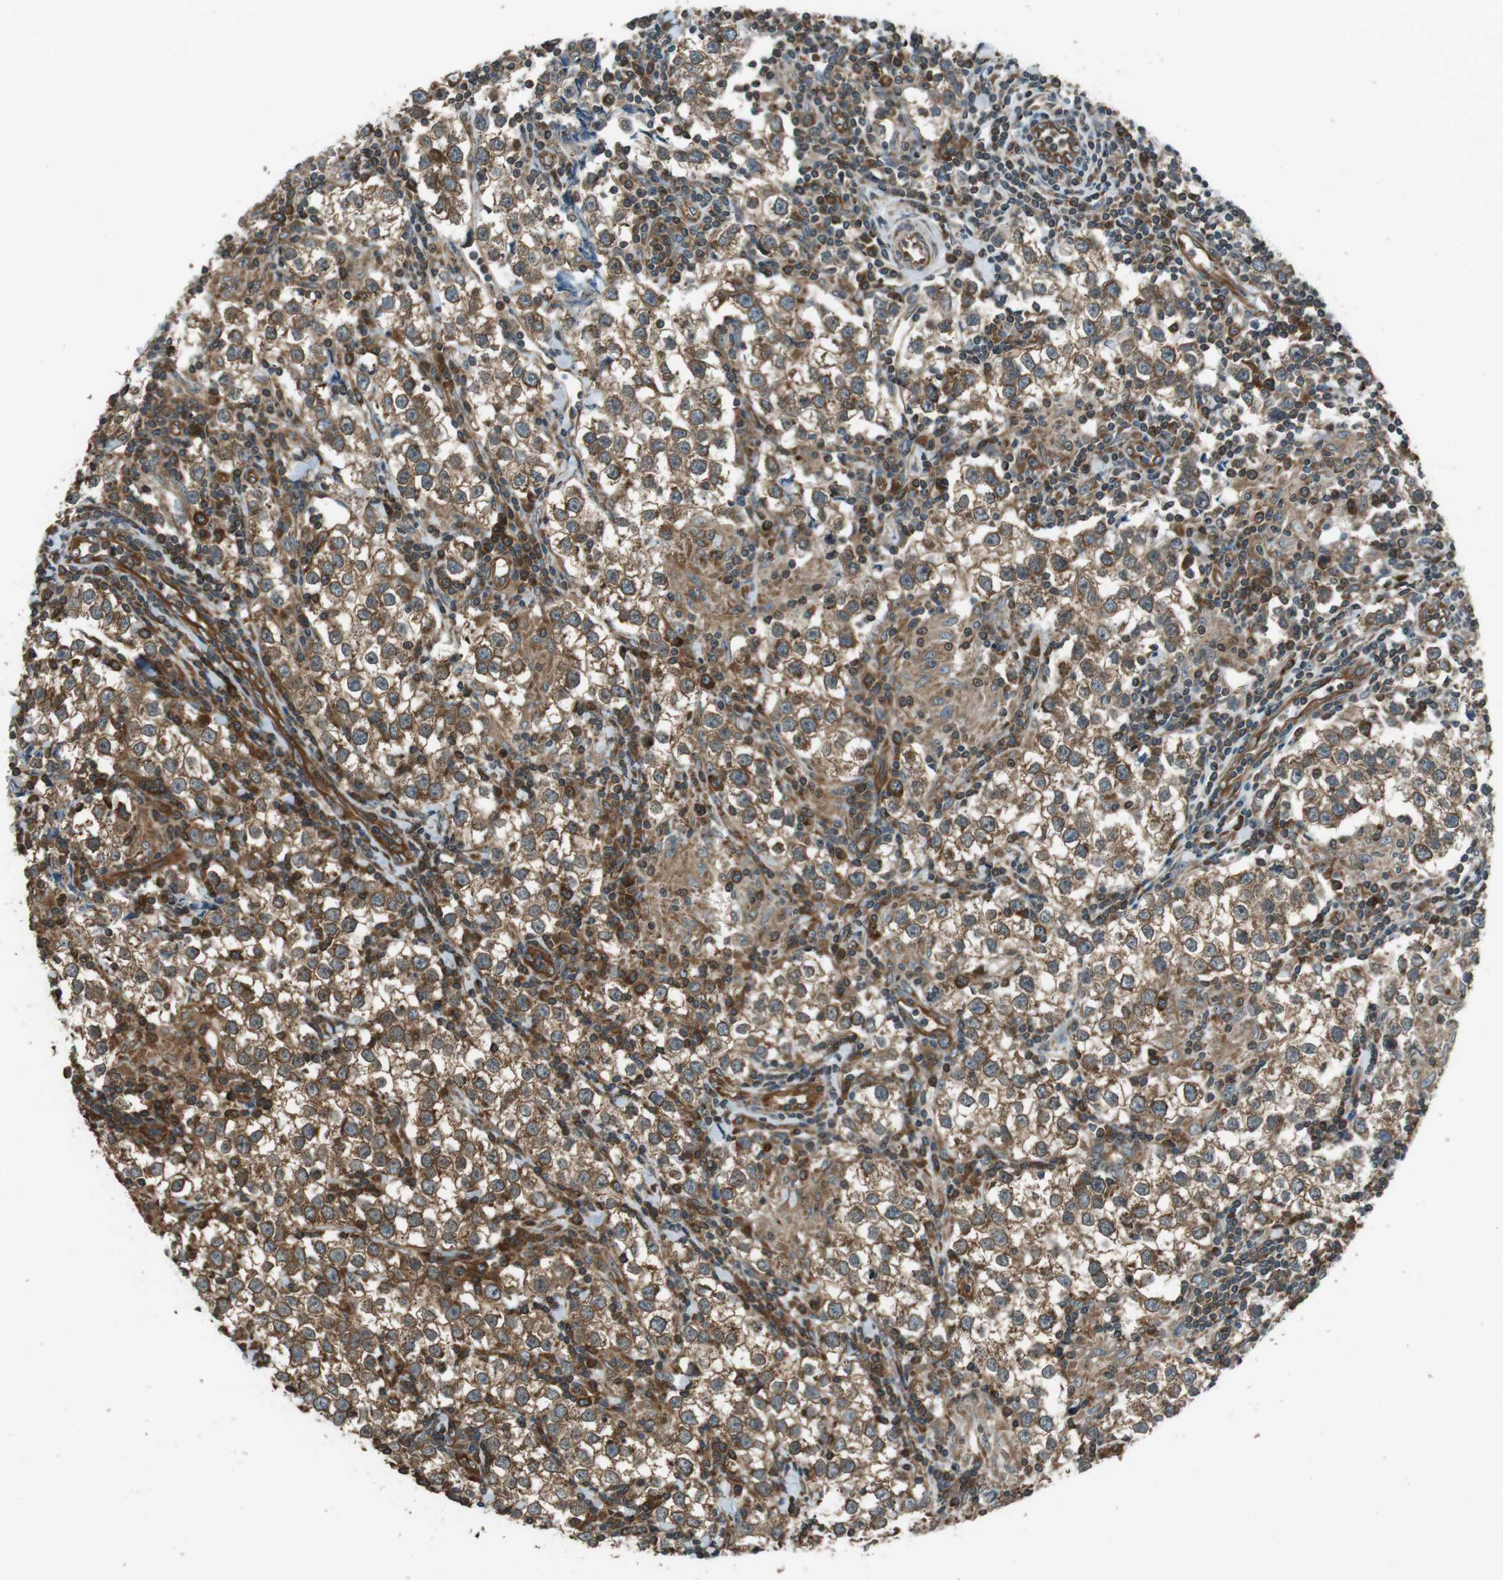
{"staining": {"intensity": "moderate", "quantity": "25%-75%", "location": "cytoplasmic/membranous"}, "tissue": "testis cancer", "cell_type": "Tumor cells", "image_type": "cancer", "snomed": [{"axis": "morphology", "description": "Seminoma, NOS"}, {"axis": "morphology", "description": "Carcinoma, Embryonal, NOS"}, {"axis": "topography", "description": "Testis"}], "caption": "Protein analysis of embryonal carcinoma (testis) tissue reveals moderate cytoplasmic/membranous staining in about 25%-75% of tumor cells. The staining was performed using DAB, with brown indicating positive protein expression. Nuclei are stained blue with hematoxylin.", "gene": "PA2G4", "patient": {"sex": "male", "age": 36}}